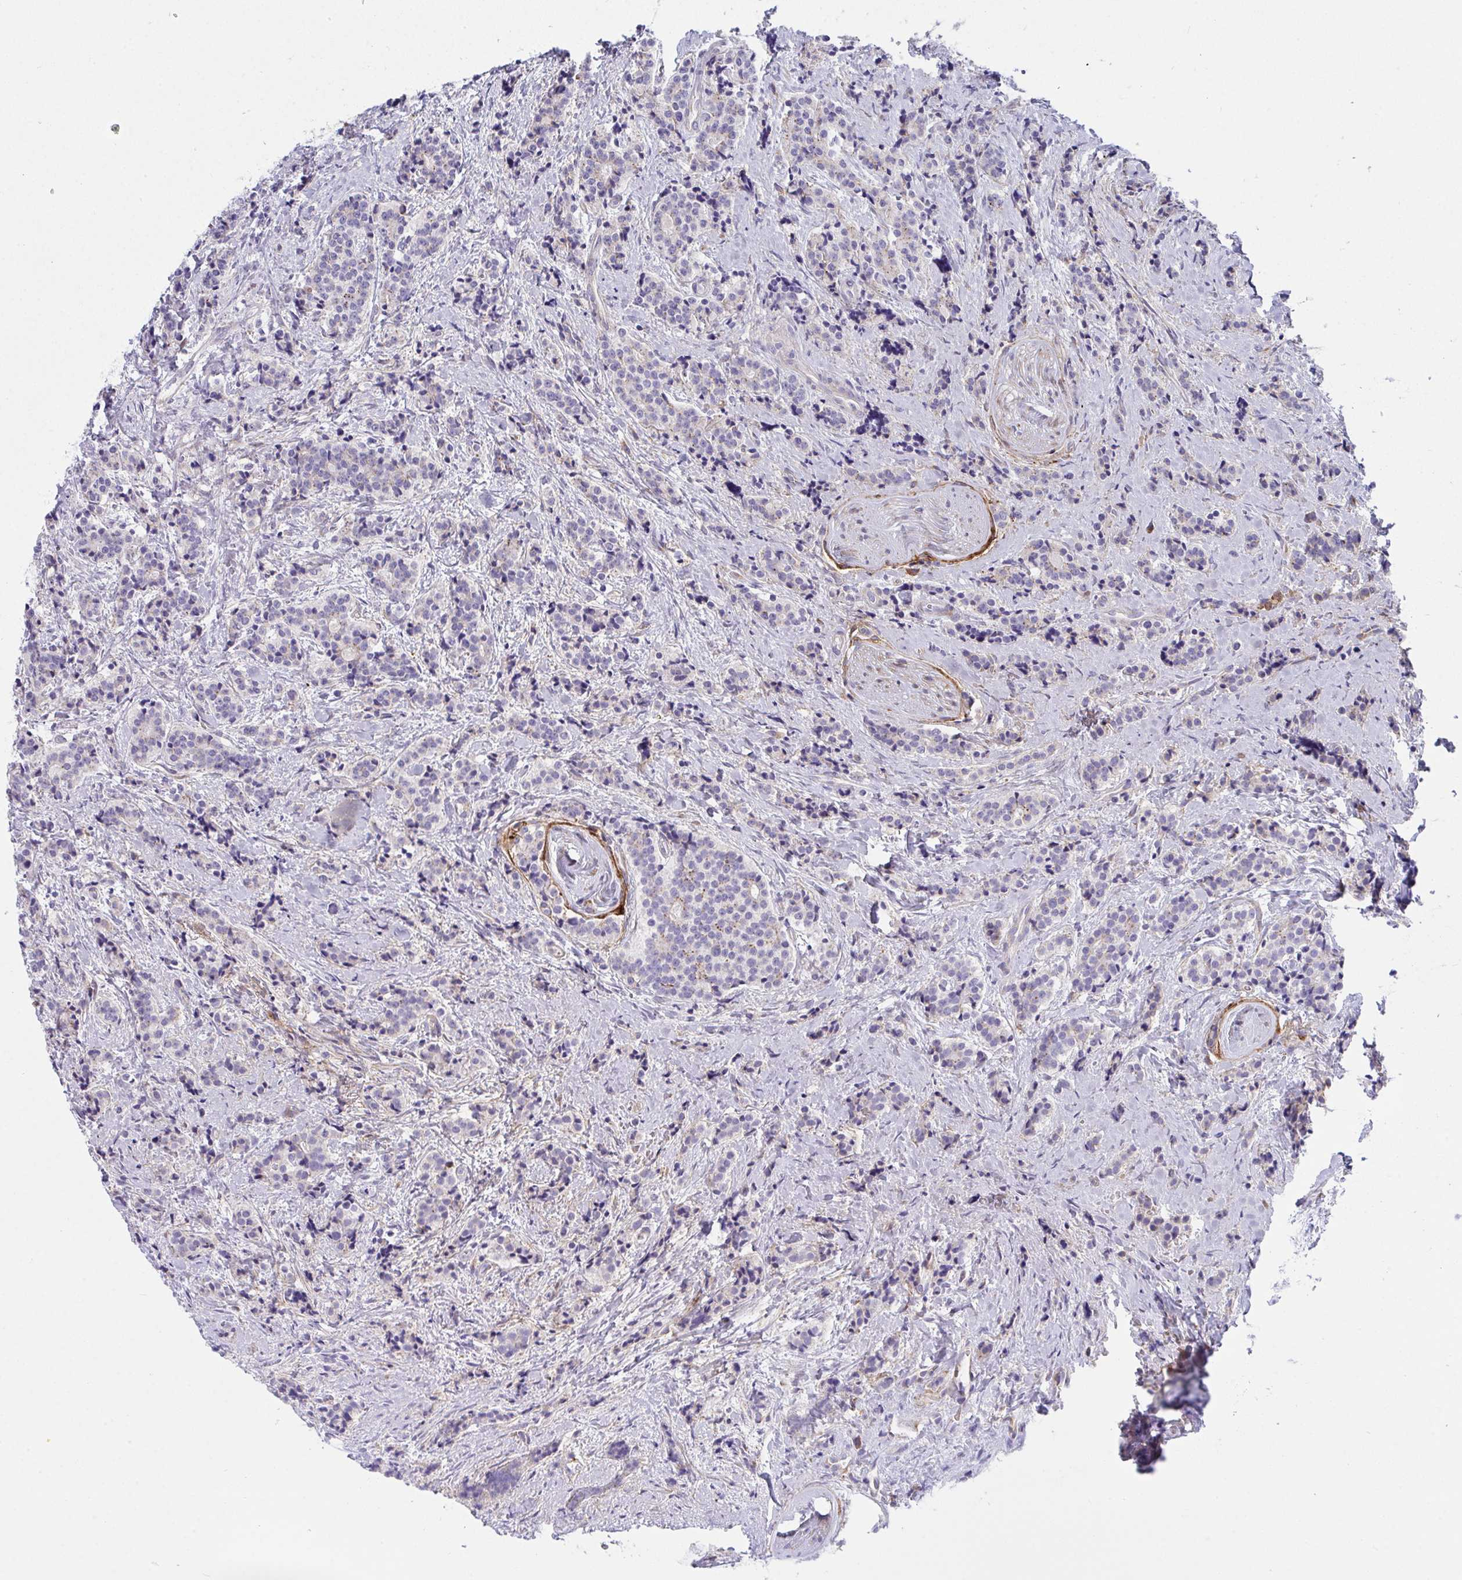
{"staining": {"intensity": "negative", "quantity": "none", "location": "none"}, "tissue": "carcinoid", "cell_type": "Tumor cells", "image_type": "cancer", "snomed": [{"axis": "morphology", "description": "Carcinoid, malignant, NOS"}, {"axis": "topography", "description": "Small intestine"}], "caption": "Tumor cells are negative for protein expression in human carcinoid (malignant).", "gene": "GAB1", "patient": {"sex": "female", "age": 73}}